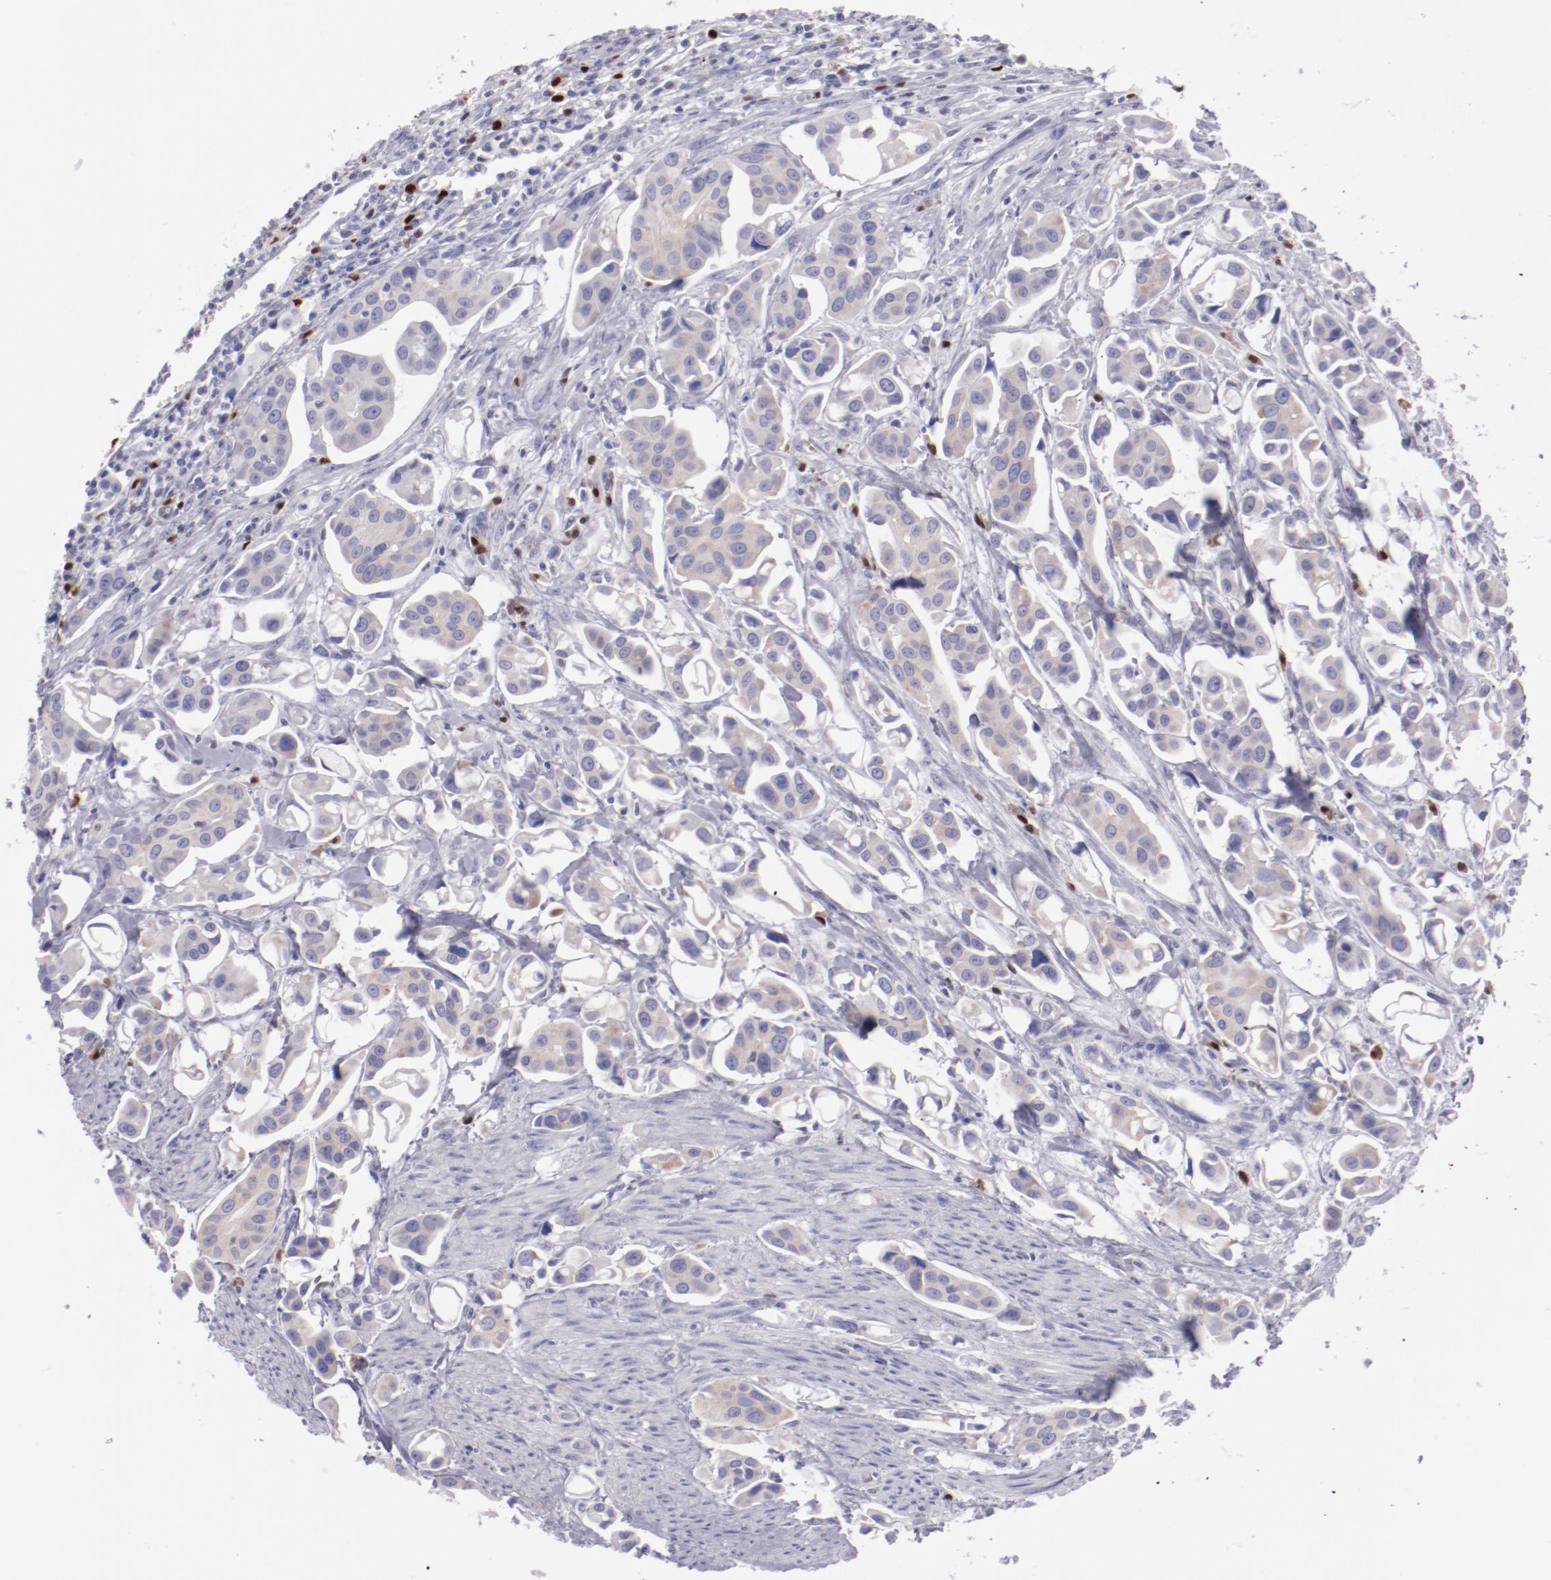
{"staining": {"intensity": "negative", "quantity": "none", "location": "none"}, "tissue": "urothelial cancer", "cell_type": "Tumor cells", "image_type": "cancer", "snomed": [{"axis": "morphology", "description": "Urothelial carcinoma, High grade"}, {"axis": "topography", "description": "Urinary bladder"}], "caption": "This is an IHC micrograph of human urothelial cancer. There is no expression in tumor cells.", "gene": "IRF8", "patient": {"sex": "male", "age": 66}}